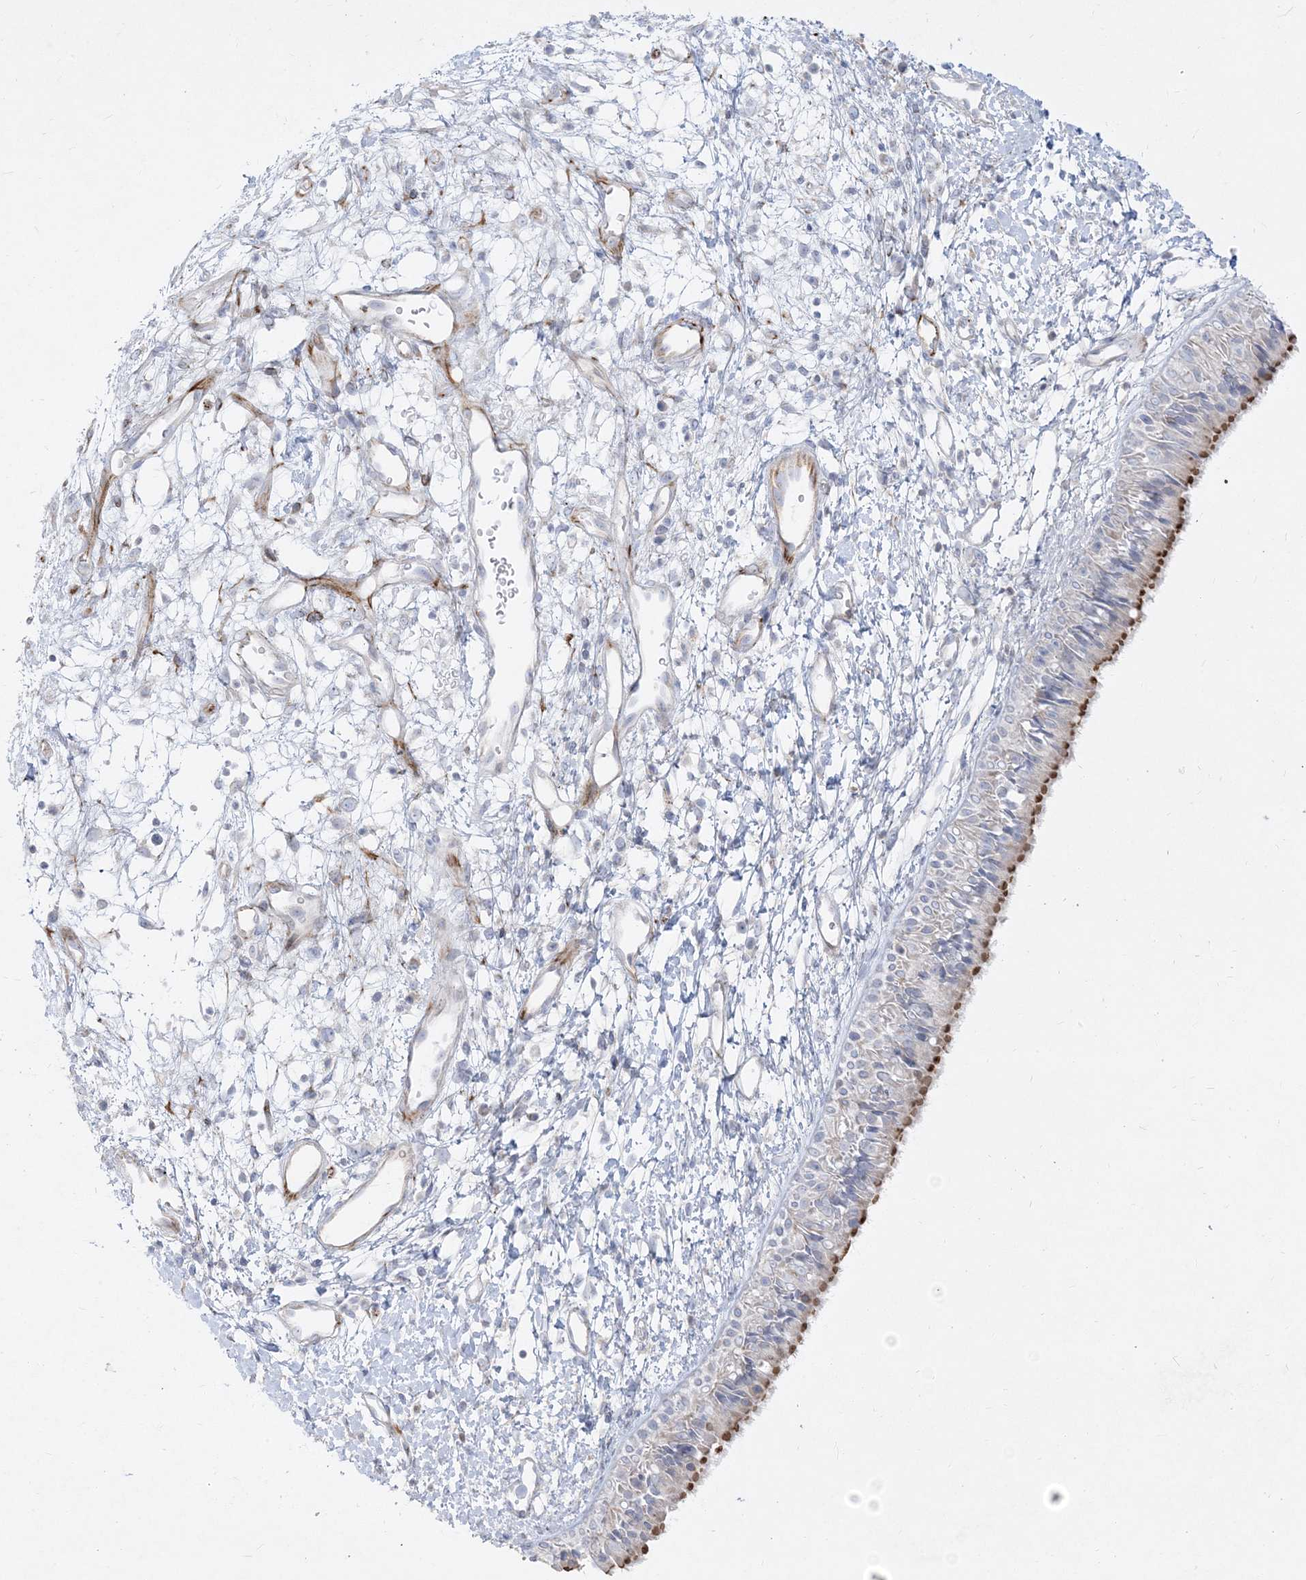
{"staining": {"intensity": "moderate", "quantity": "25%-75%", "location": "cytoplasmic/membranous"}, "tissue": "nasopharynx", "cell_type": "Respiratory epithelial cells", "image_type": "normal", "snomed": [{"axis": "morphology", "description": "Normal tissue, NOS"}, {"axis": "topography", "description": "Nasopharynx"}], "caption": "Immunohistochemical staining of normal nasopharynx reveals medium levels of moderate cytoplasmic/membranous staining in about 25%-75% of respiratory epithelial cells. Ihc stains the protein of interest in brown and the nuclei are stained blue.", "gene": "GPAT2", "patient": {"sex": "male", "age": 22}}